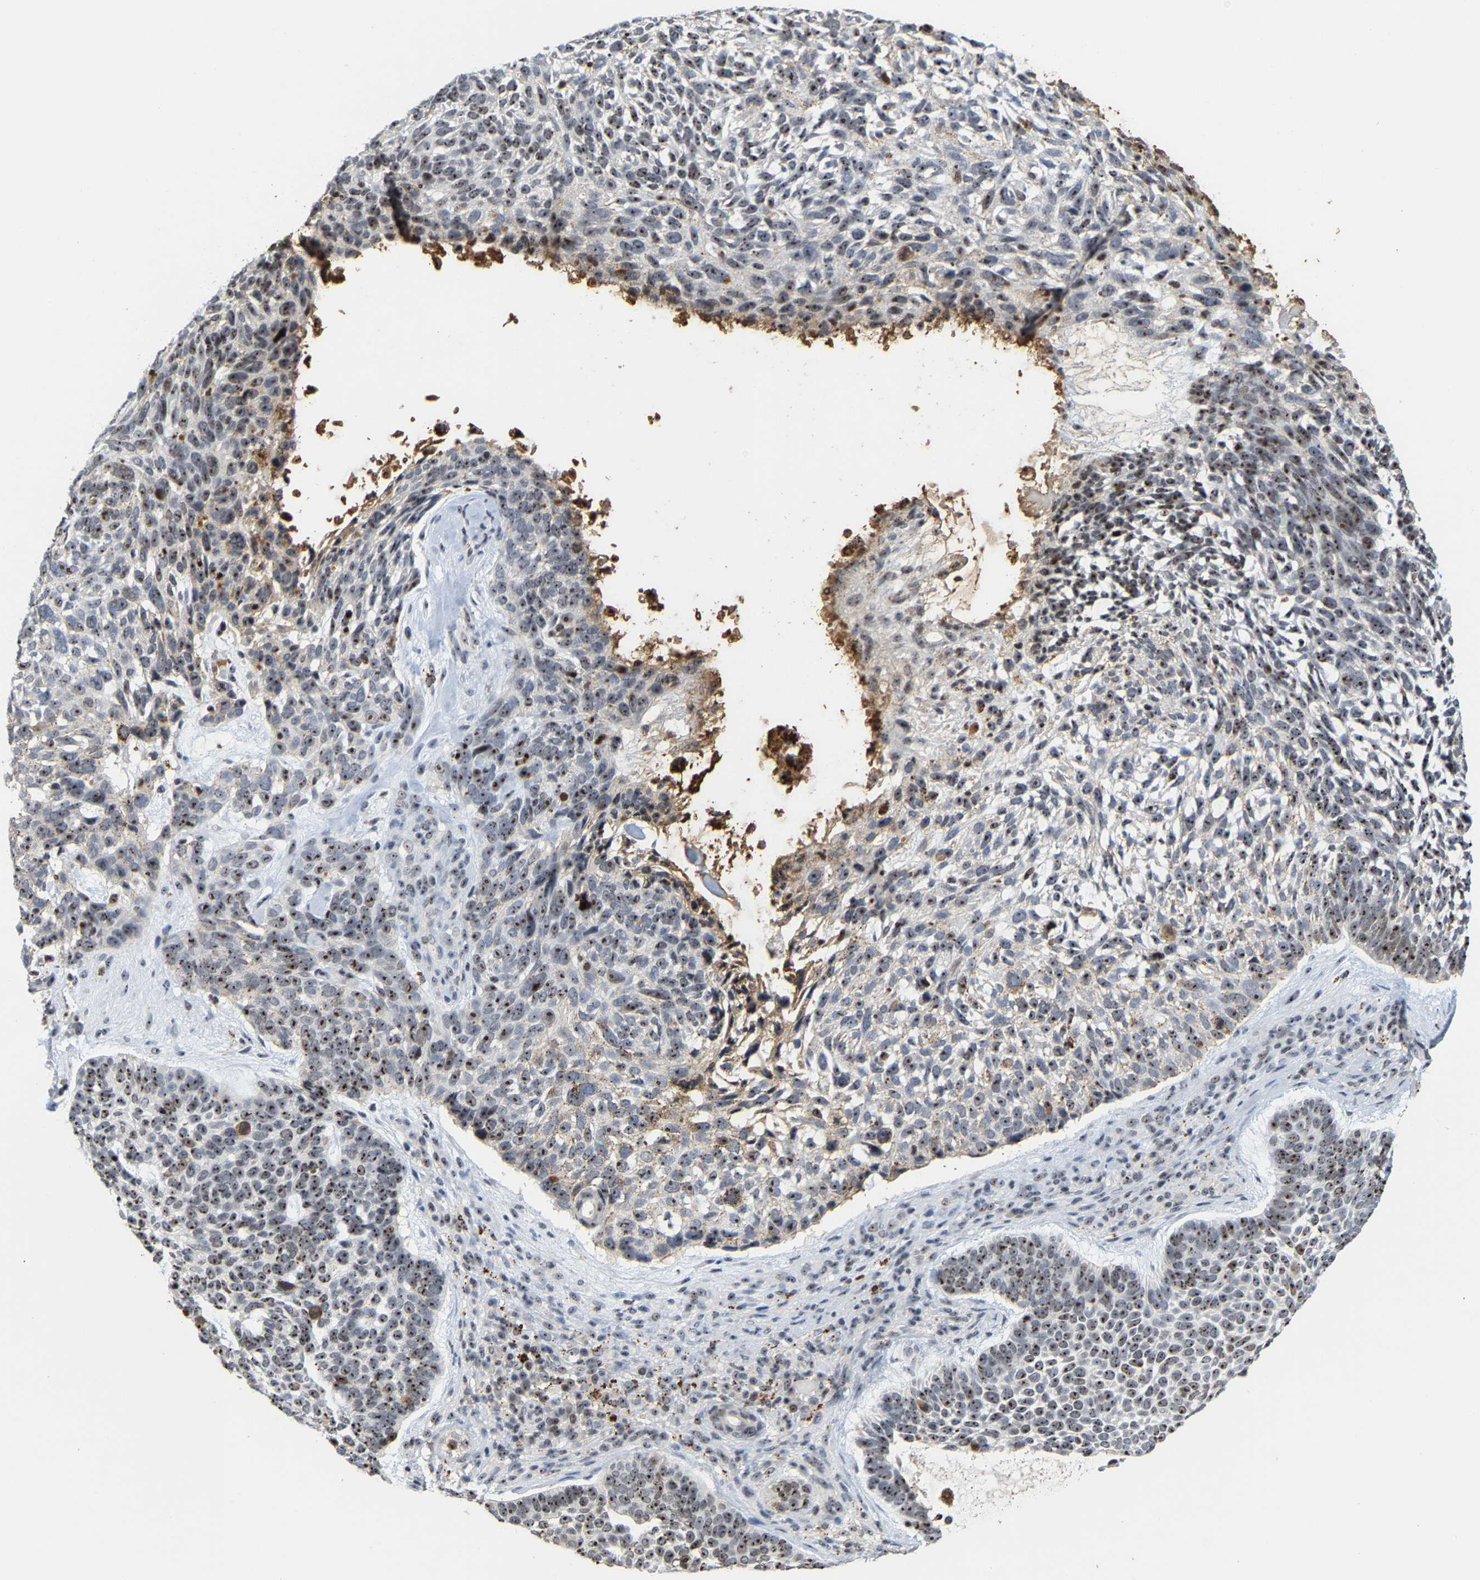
{"staining": {"intensity": "moderate", "quantity": ">75%", "location": "nuclear"}, "tissue": "skin cancer", "cell_type": "Tumor cells", "image_type": "cancer", "snomed": [{"axis": "morphology", "description": "Basal cell carcinoma"}, {"axis": "topography", "description": "Skin"}, {"axis": "topography", "description": "Skin of head"}], "caption": "Protein expression analysis of basal cell carcinoma (skin) reveals moderate nuclear positivity in approximately >75% of tumor cells.", "gene": "NOP58", "patient": {"sex": "female", "age": 85}}